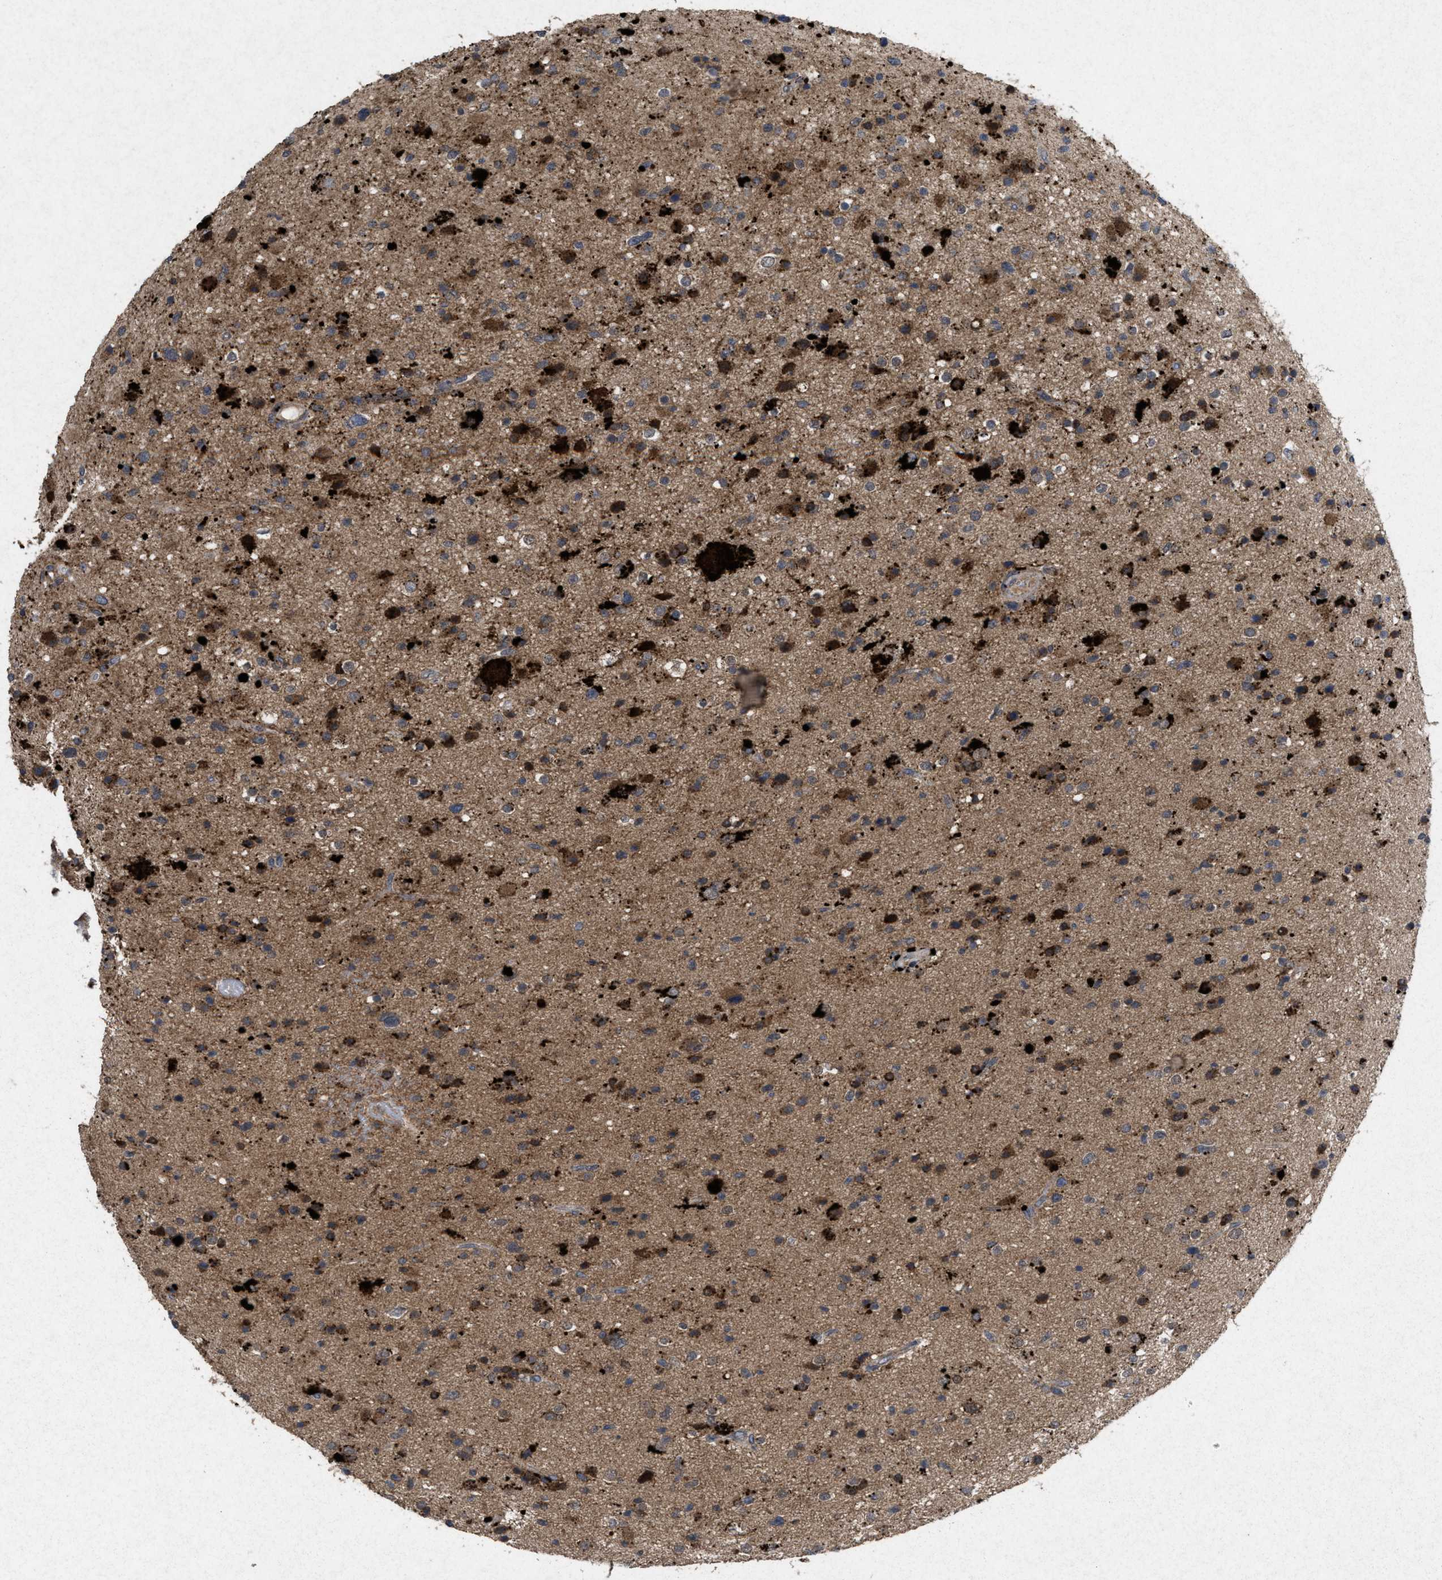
{"staining": {"intensity": "moderate", "quantity": "25%-75%", "location": "cytoplasmic/membranous"}, "tissue": "glioma", "cell_type": "Tumor cells", "image_type": "cancer", "snomed": [{"axis": "morphology", "description": "Glioma, malignant, High grade"}, {"axis": "topography", "description": "Brain"}], "caption": "Moderate cytoplasmic/membranous protein expression is present in approximately 25%-75% of tumor cells in malignant glioma (high-grade). (brown staining indicates protein expression, while blue staining denotes nuclei).", "gene": "MSI2", "patient": {"sex": "male", "age": 33}}